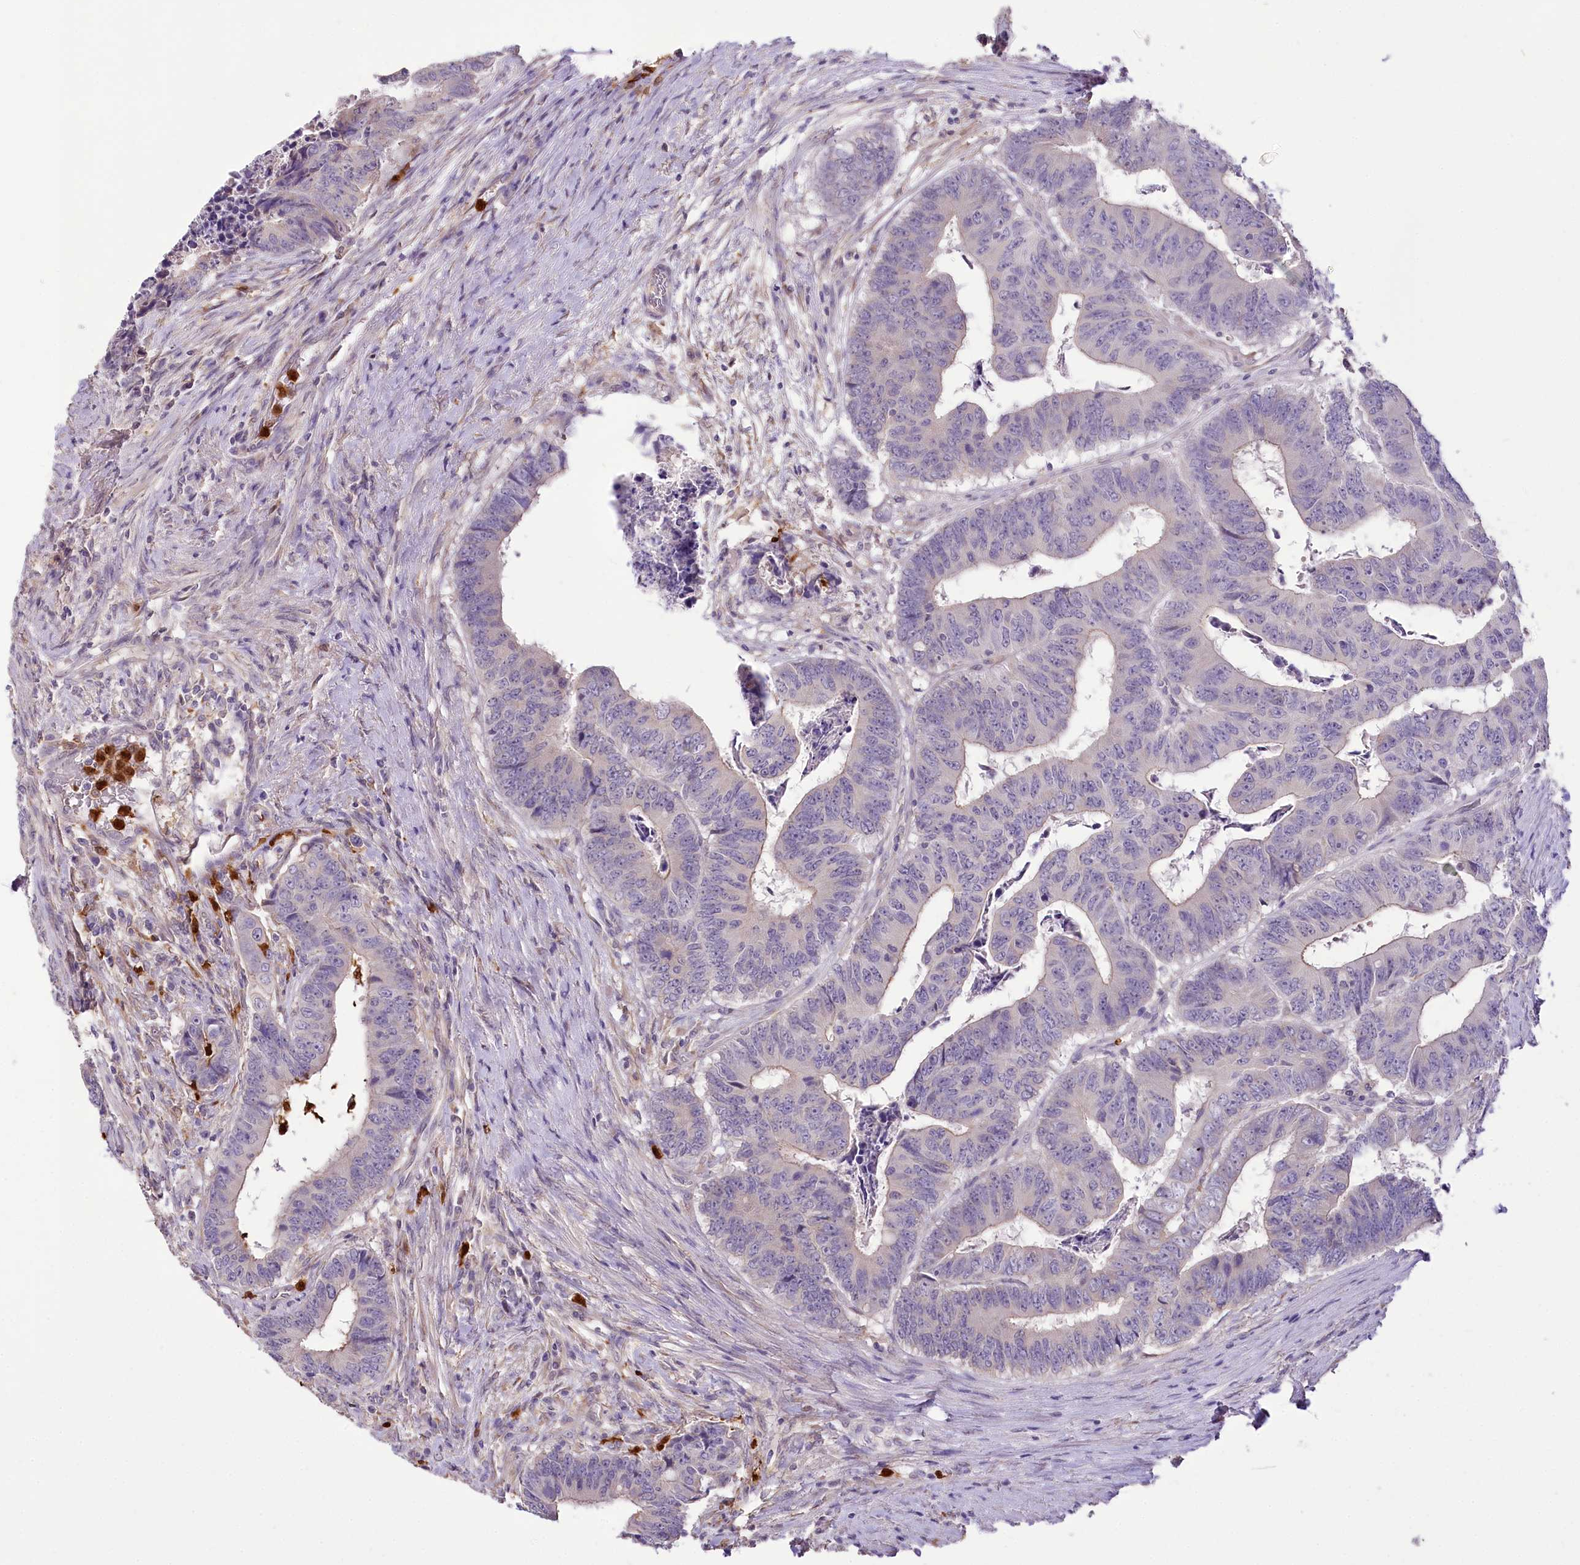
{"staining": {"intensity": "negative", "quantity": "none", "location": "none"}, "tissue": "colorectal cancer", "cell_type": "Tumor cells", "image_type": "cancer", "snomed": [{"axis": "morphology", "description": "Adenocarcinoma, NOS"}, {"axis": "topography", "description": "Rectum"}], "caption": "The image exhibits no staining of tumor cells in colorectal cancer (adenocarcinoma).", "gene": "DPYD", "patient": {"sex": "male", "age": 84}}